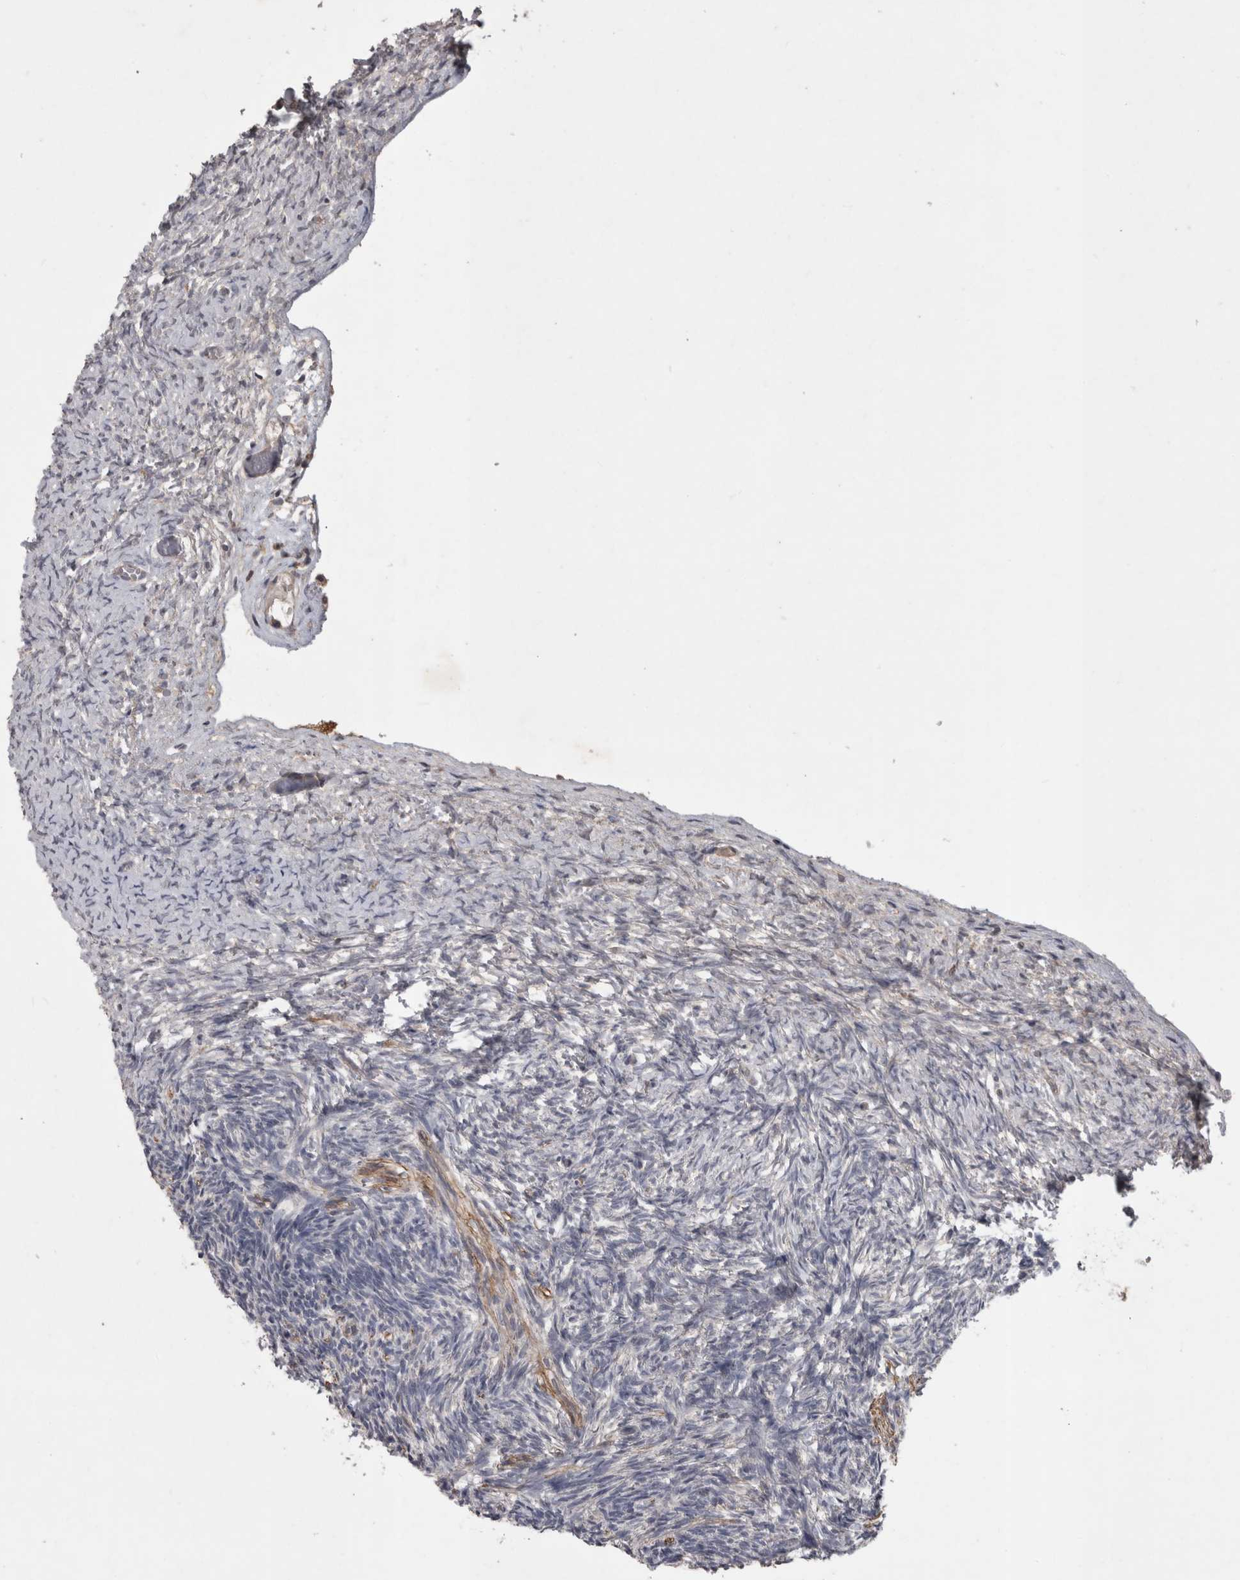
{"staining": {"intensity": "negative", "quantity": "none", "location": "none"}, "tissue": "ovary", "cell_type": "Ovarian stroma cells", "image_type": "normal", "snomed": [{"axis": "morphology", "description": "Normal tissue, NOS"}, {"axis": "topography", "description": "Ovary"}], "caption": "Ovarian stroma cells are negative for brown protein staining in benign ovary. Nuclei are stained in blue.", "gene": "SPATA48", "patient": {"sex": "female", "age": 34}}